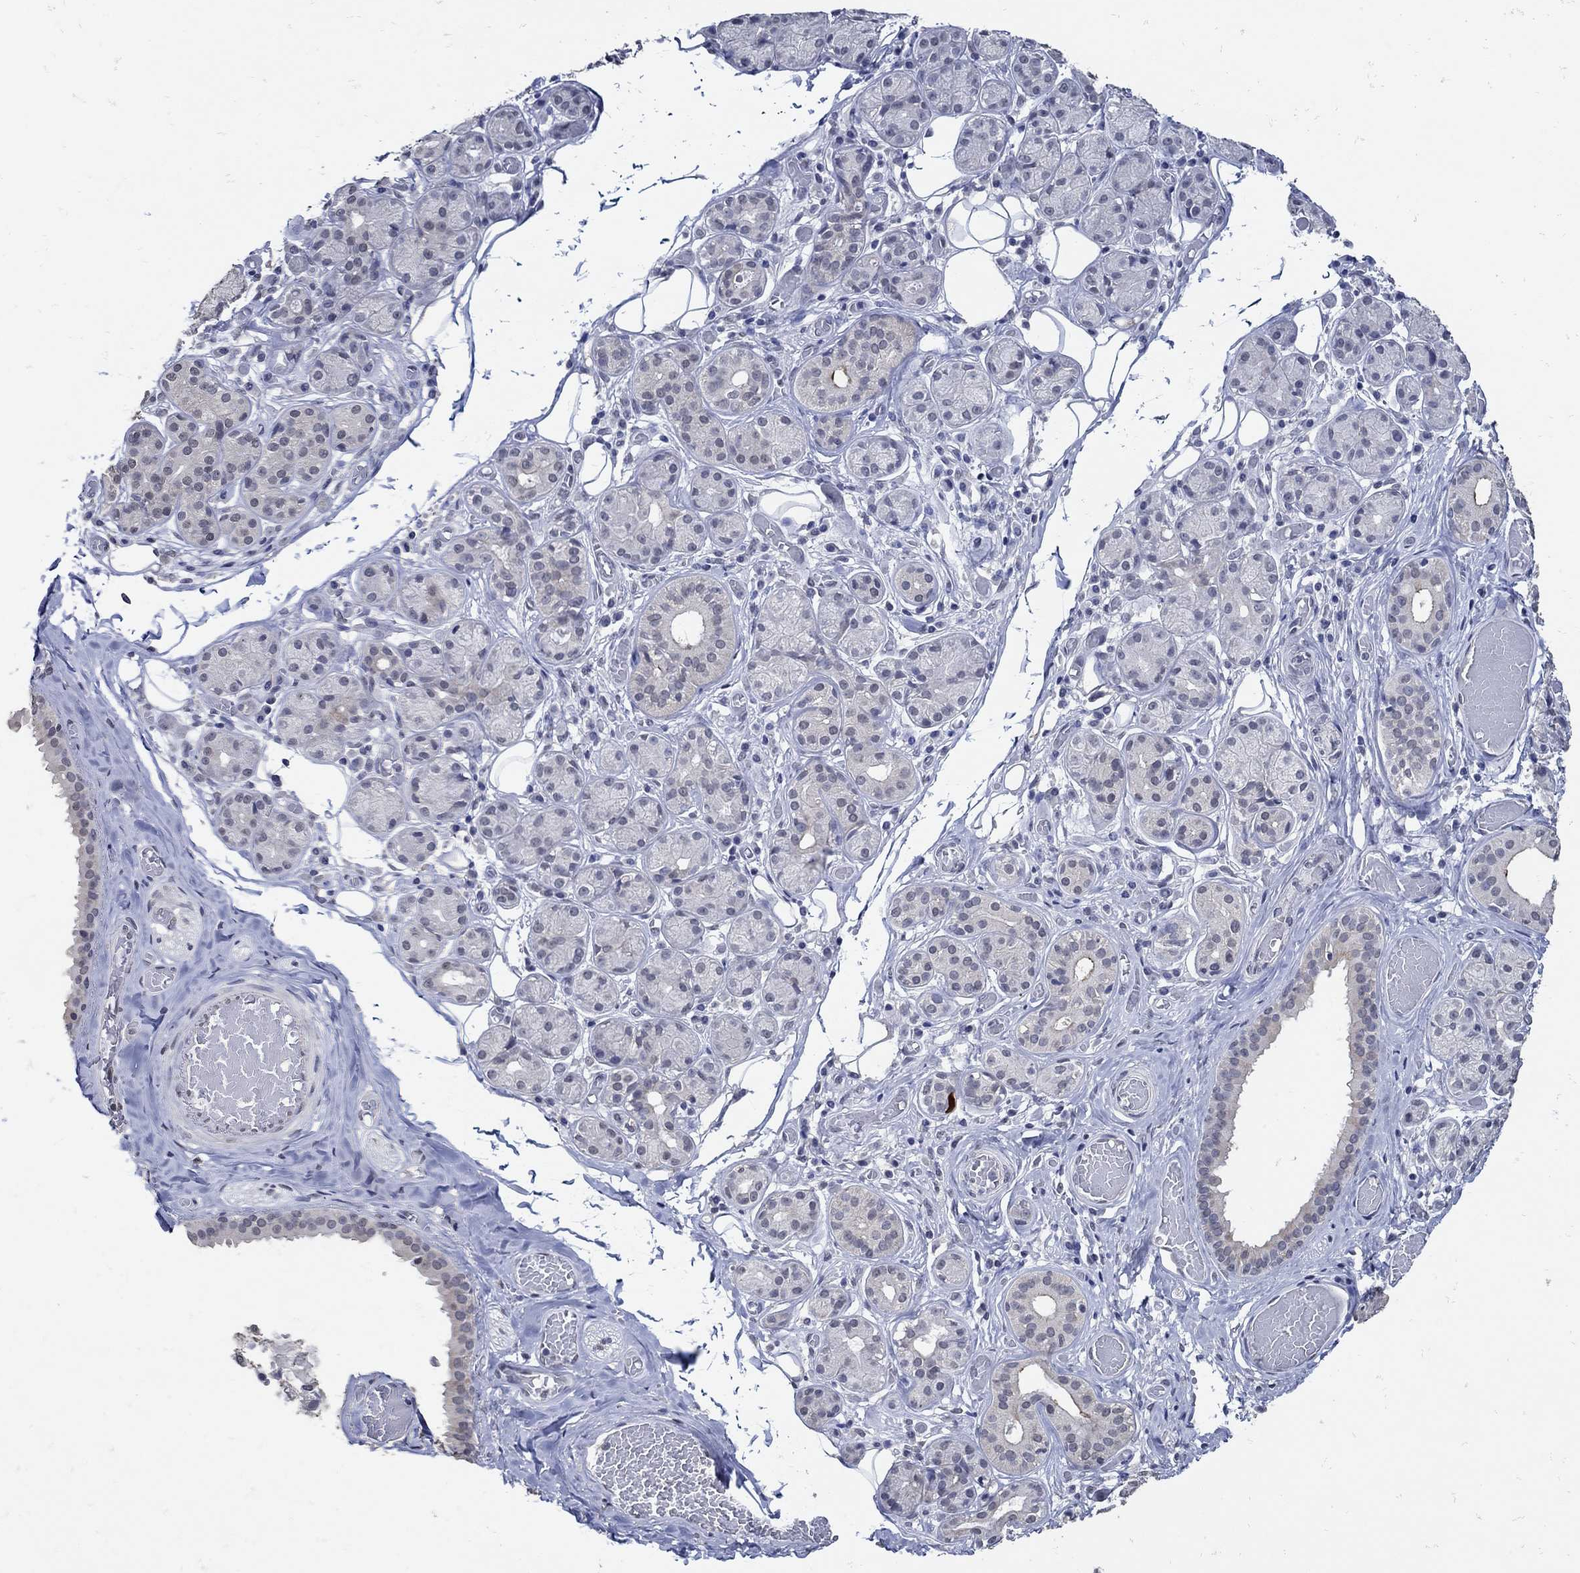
{"staining": {"intensity": "negative", "quantity": "none", "location": "none"}, "tissue": "salivary gland", "cell_type": "Glandular cells", "image_type": "normal", "snomed": [{"axis": "morphology", "description": "Normal tissue, NOS"}, {"axis": "topography", "description": "Salivary gland"}, {"axis": "topography", "description": "Peripheral nerve tissue"}], "caption": "High power microscopy image of an immunohistochemistry (IHC) photomicrograph of benign salivary gland, revealing no significant positivity in glandular cells. (DAB (3,3'-diaminobenzidine) IHC, high magnification).", "gene": "KCNN3", "patient": {"sex": "male", "age": 71}}